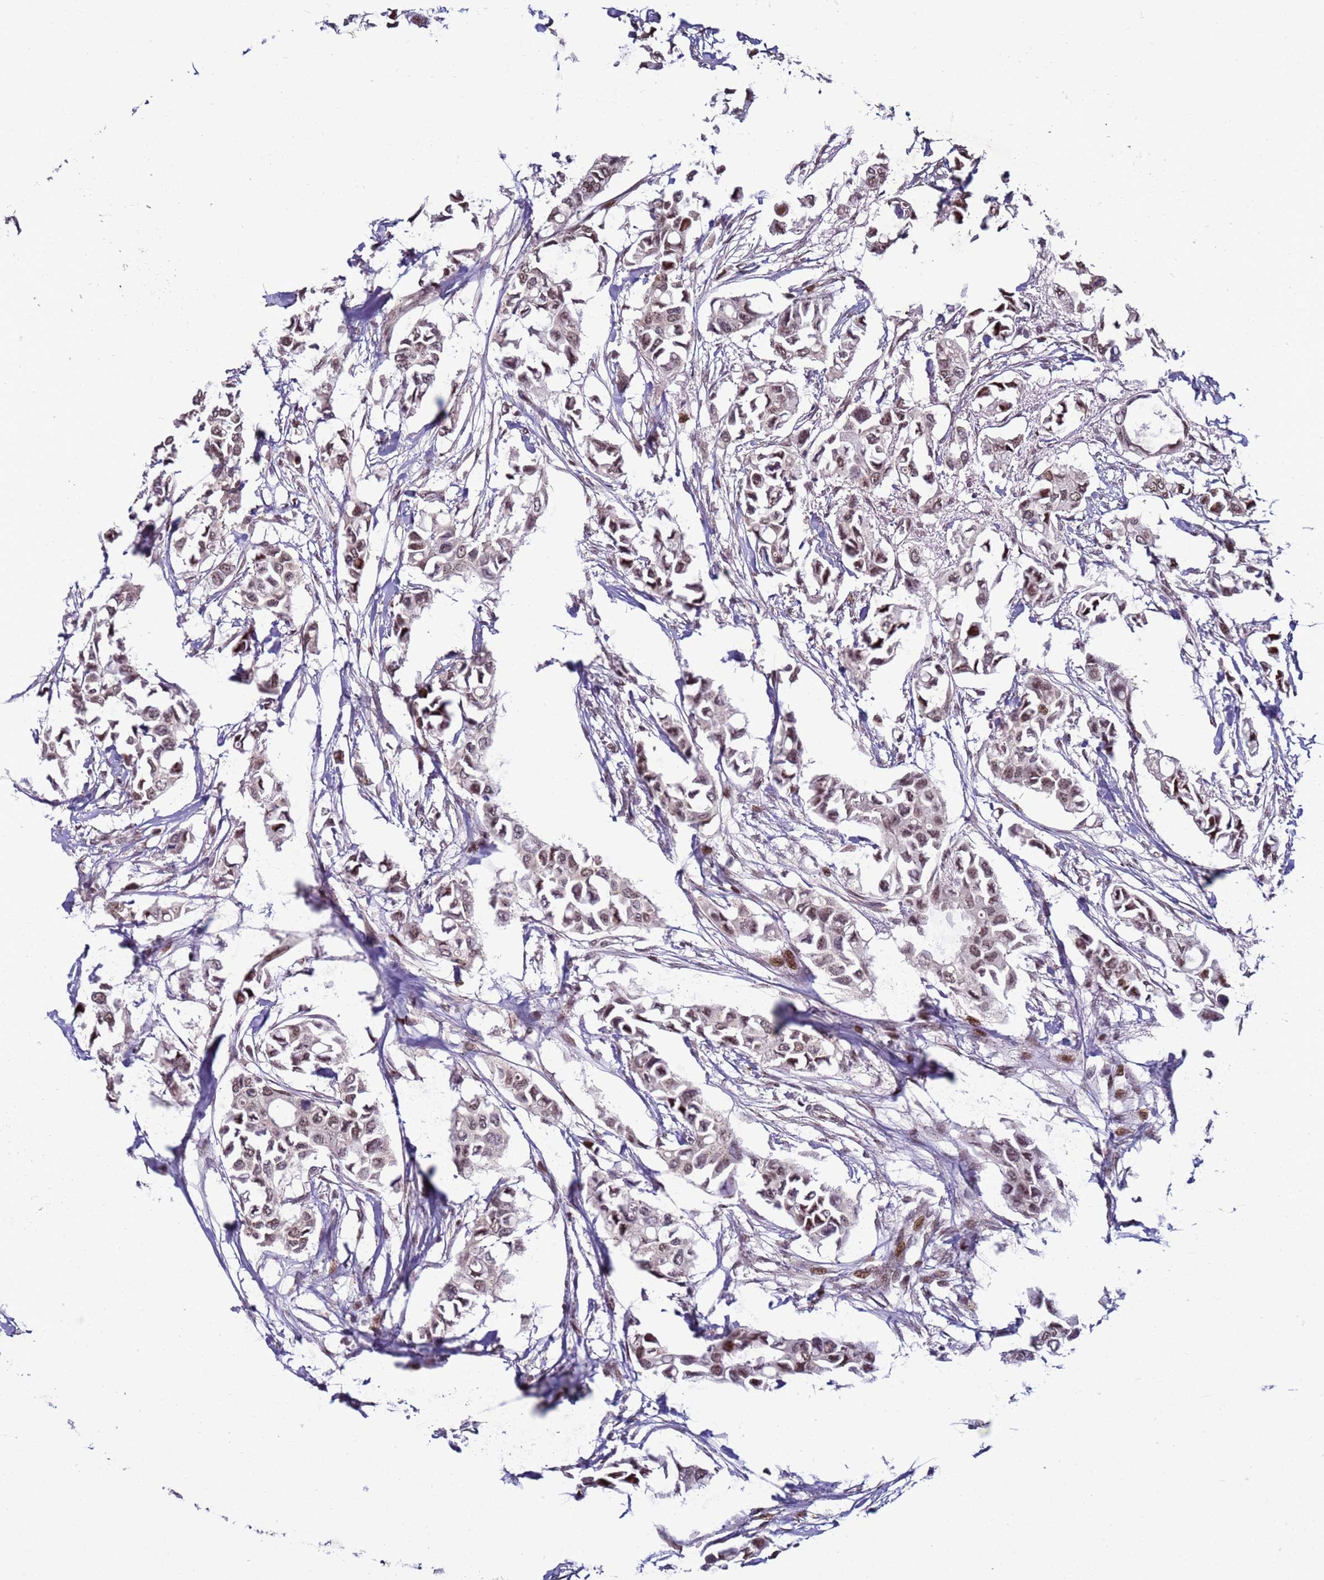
{"staining": {"intensity": "weak", "quantity": ">75%", "location": "nuclear"}, "tissue": "breast cancer", "cell_type": "Tumor cells", "image_type": "cancer", "snomed": [{"axis": "morphology", "description": "Duct carcinoma"}, {"axis": "topography", "description": "Breast"}], "caption": "Weak nuclear expression for a protein is identified in about >75% of tumor cells of infiltrating ductal carcinoma (breast) using immunohistochemistry.", "gene": "SHC3", "patient": {"sex": "female", "age": 41}}